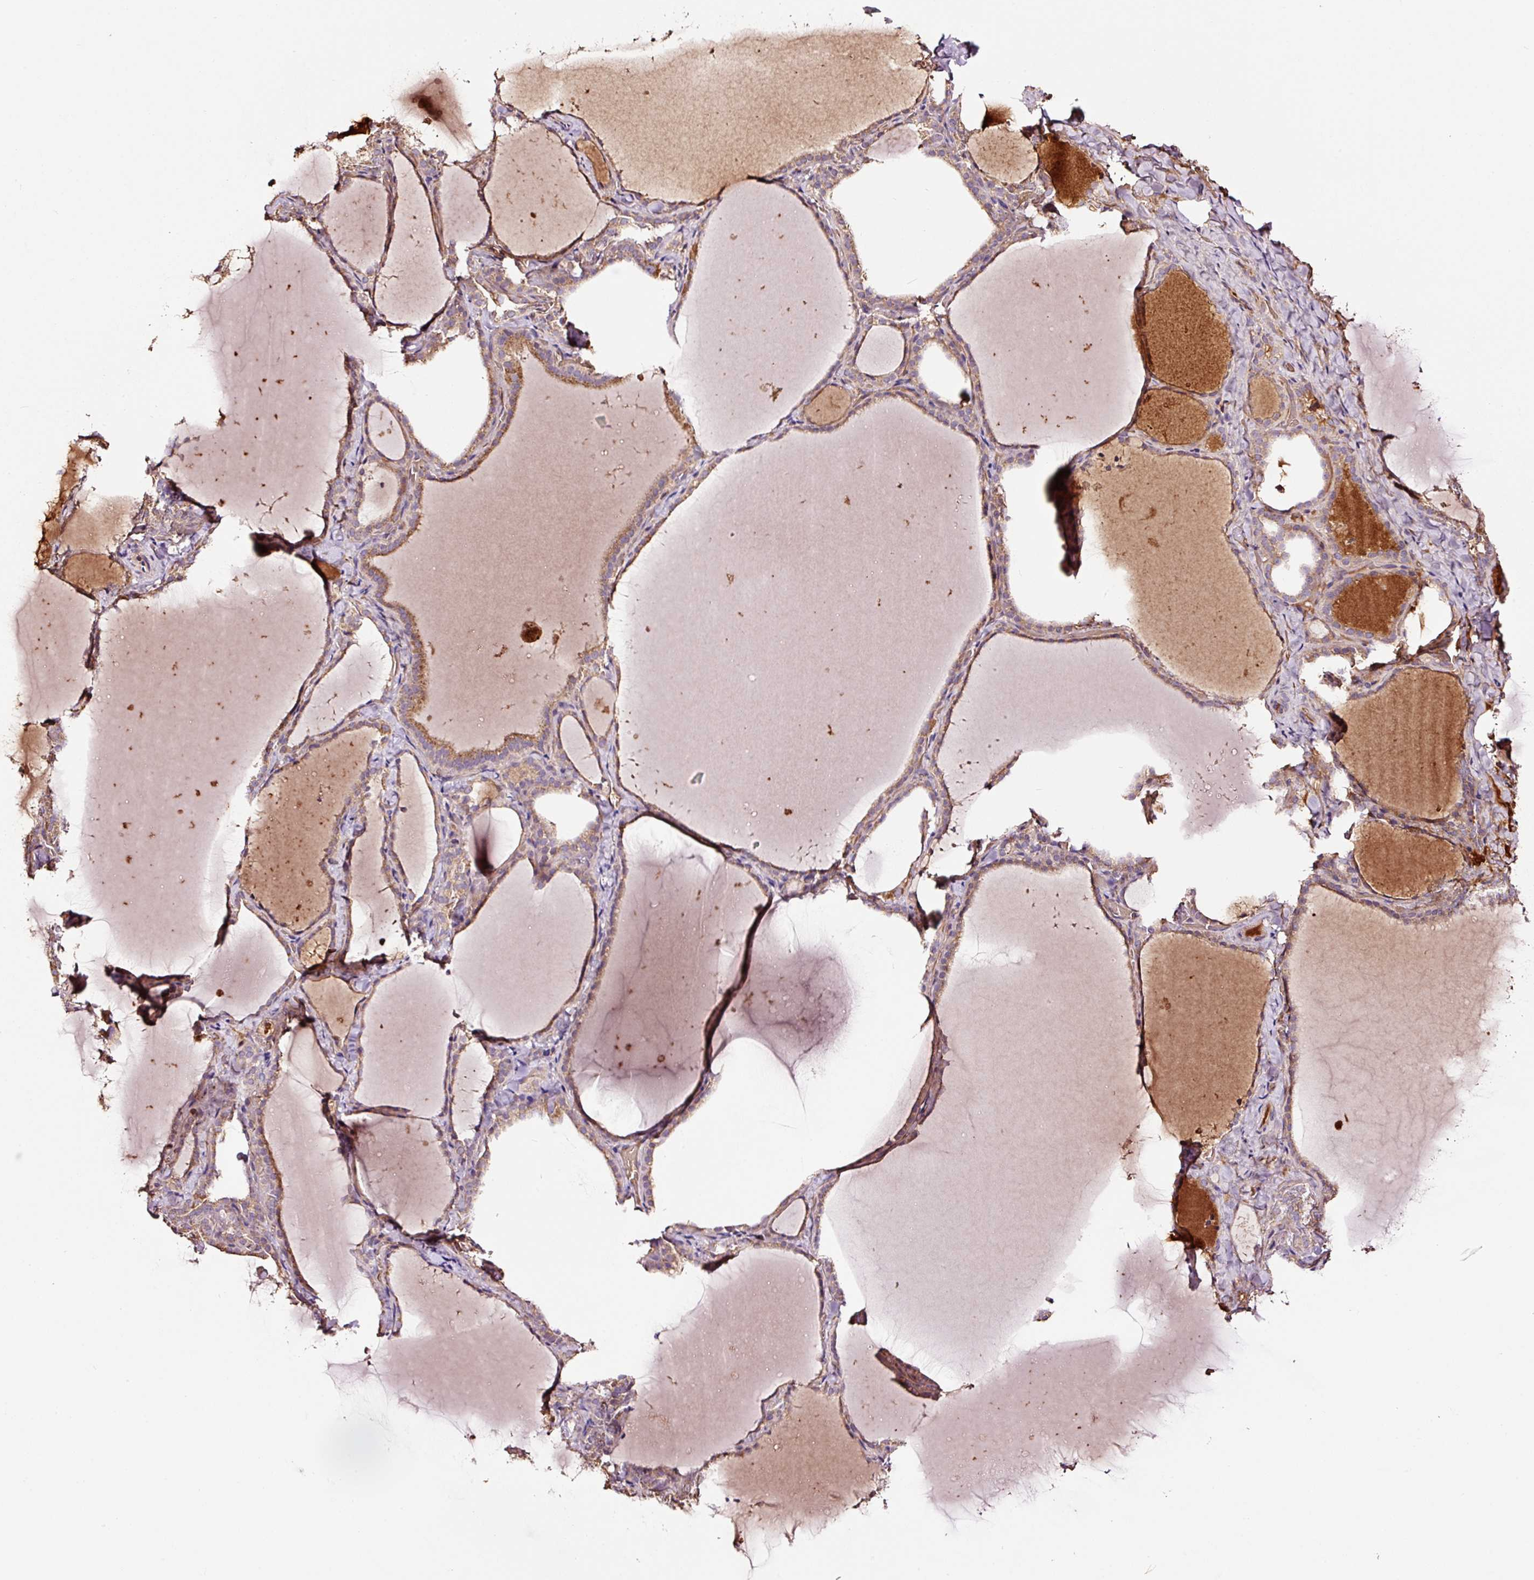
{"staining": {"intensity": "moderate", "quantity": ">75%", "location": "cytoplasmic/membranous"}, "tissue": "thyroid gland", "cell_type": "Glandular cells", "image_type": "normal", "snomed": [{"axis": "morphology", "description": "Normal tissue, NOS"}, {"axis": "topography", "description": "Thyroid gland"}], "caption": "Immunohistochemical staining of normal thyroid gland reveals moderate cytoplasmic/membranous protein positivity in about >75% of glandular cells. (brown staining indicates protein expression, while blue staining denotes nuclei).", "gene": "PGLYRP2", "patient": {"sex": "female", "age": 22}}